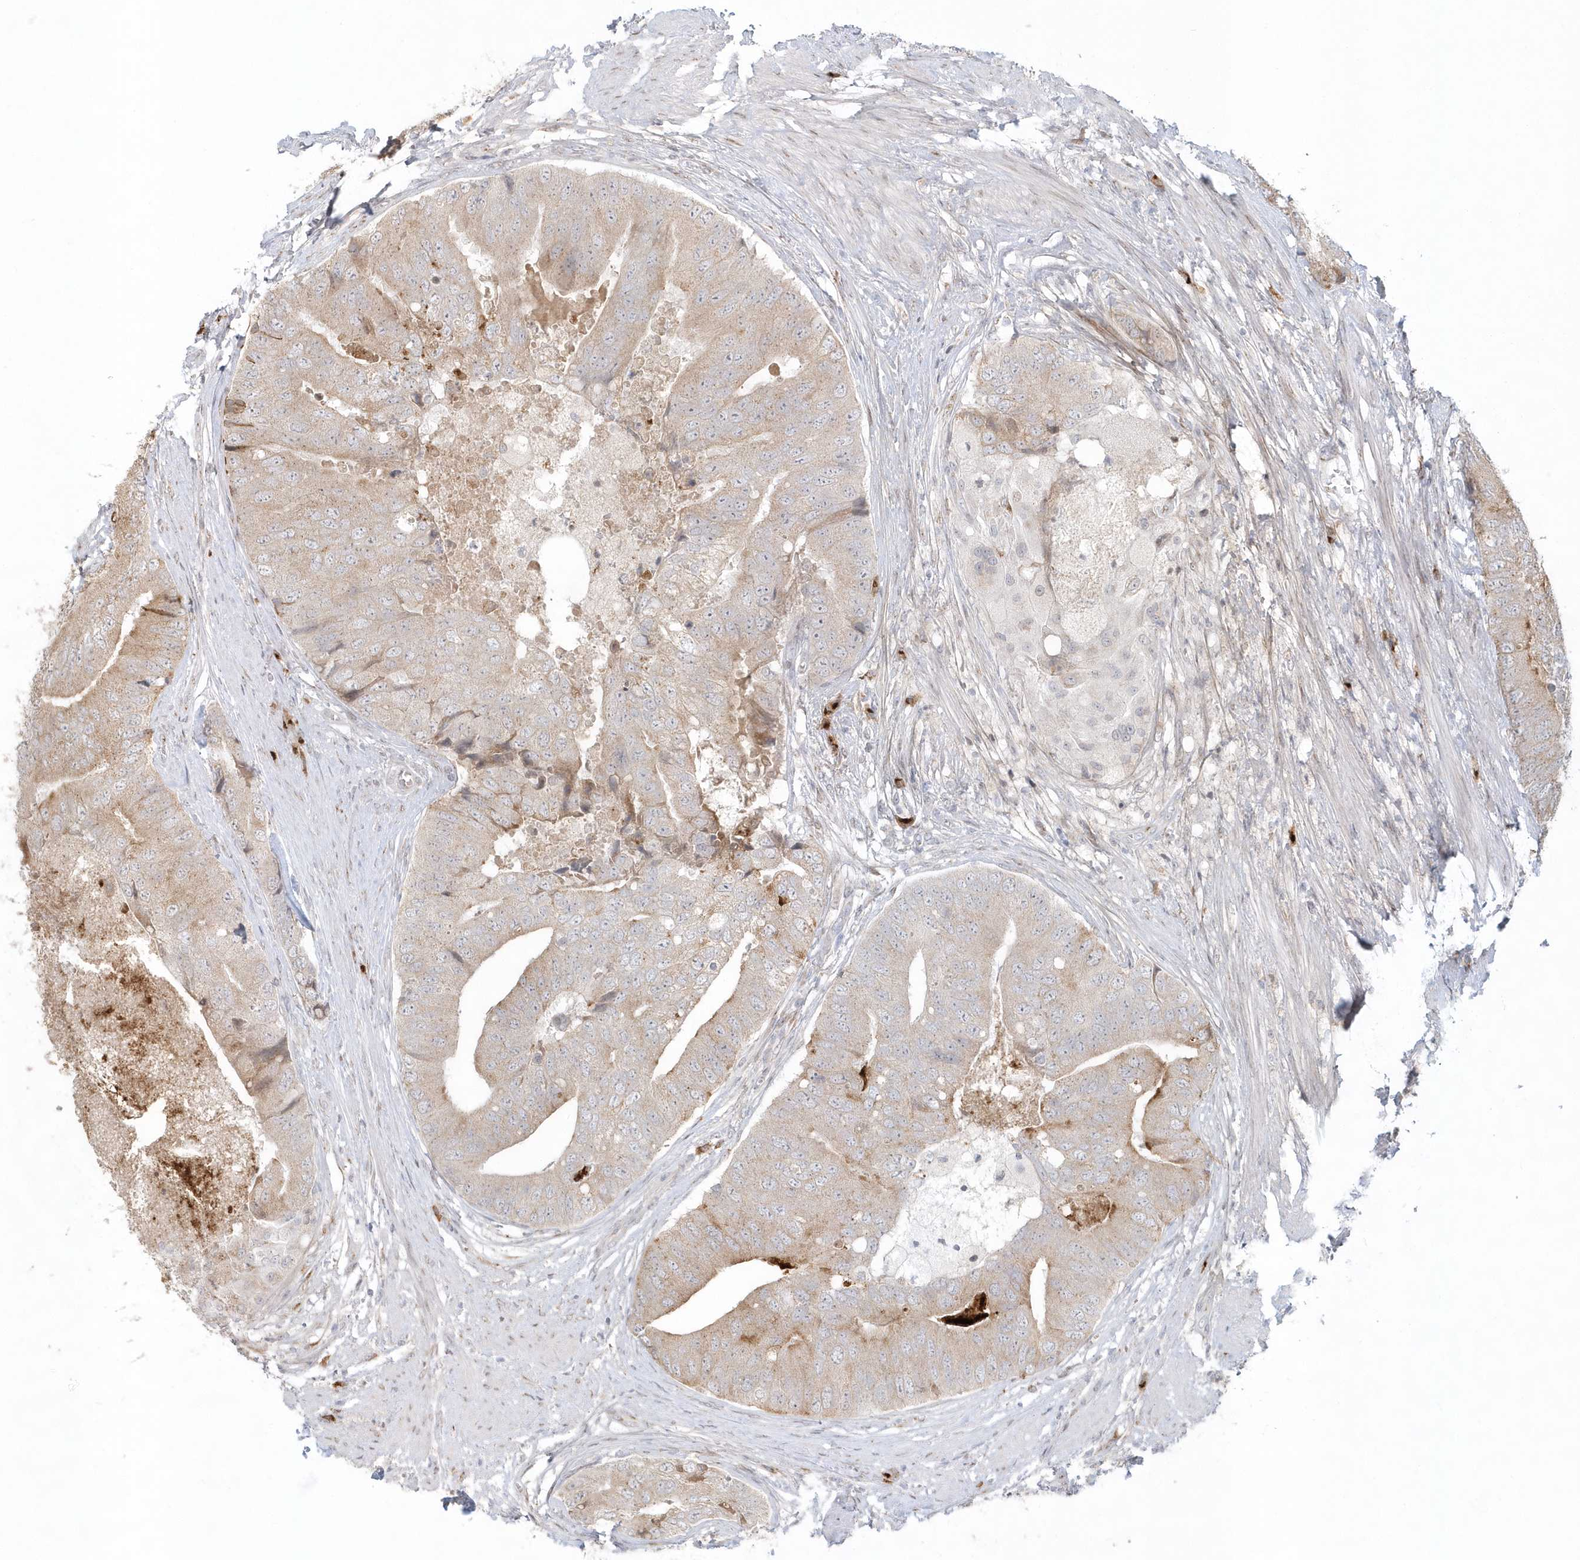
{"staining": {"intensity": "weak", "quantity": "25%-75%", "location": "cytoplasmic/membranous"}, "tissue": "prostate cancer", "cell_type": "Tumor cells", "image_type": "cancer", "snomed": [{"axis": "morphology", "description": "Adenocarcinoma, High grade"}, {"axis": "topography", "description": "Prostate"}], "caption": "A high-resolution histopathology image shows immunohistochemistry staining of adenocarcinoma (high-grade) (prostate), which exhibits weak cytoplasmic/membranous positivity in approximately 25%-75% of tumor cells.", "gene": "DHFR", "patient": {"sex": "male", "age": 70}}